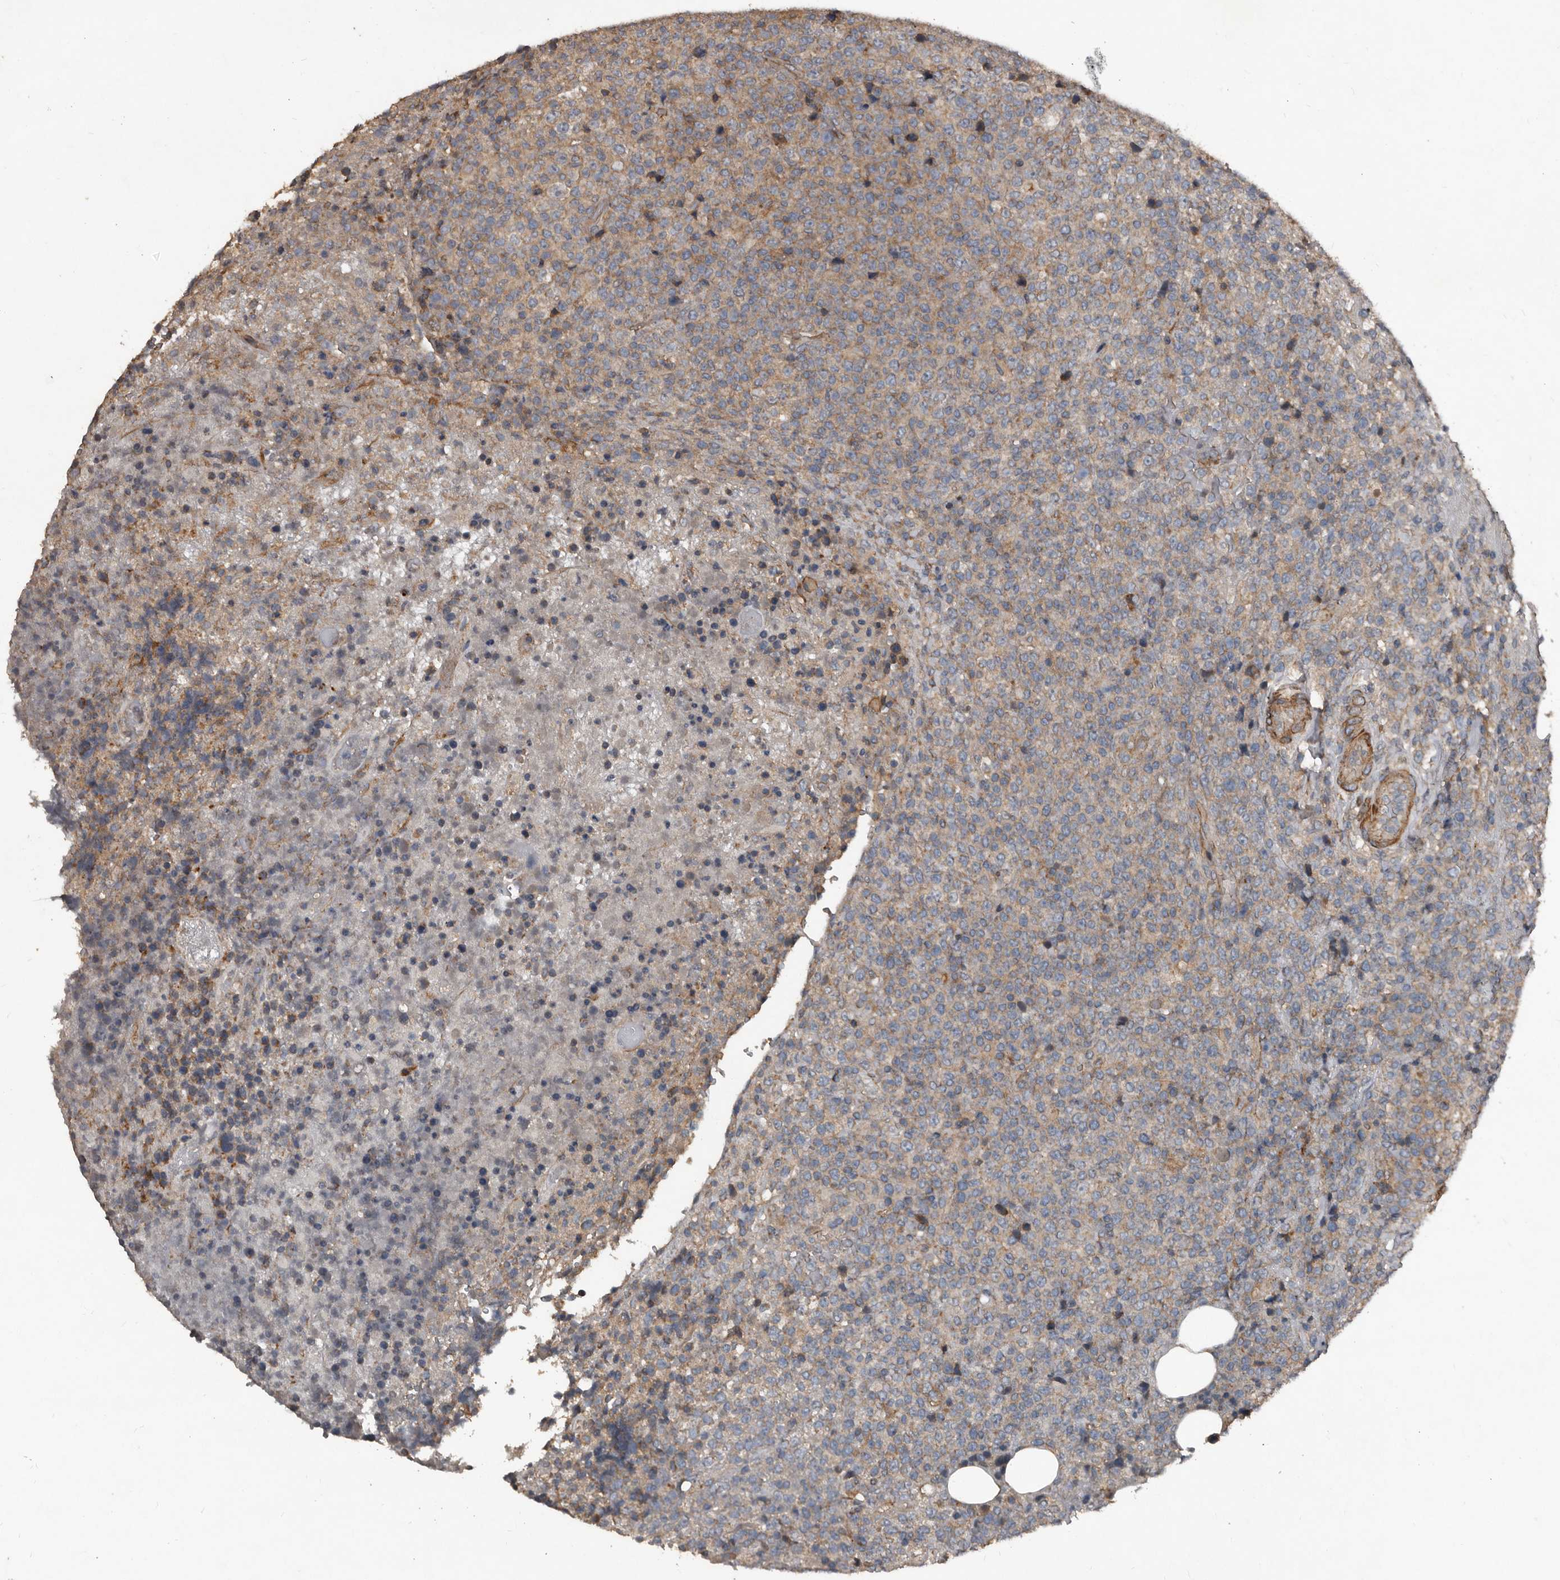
{"staining": {"intensity": "weak", "quantity": "<25%", "location": "cytoplasmic/membranous"}, "tissue": "lymphoma", "cell_type": "Tumor cells", "image_type": "cancer", "snomed": [{"axis": "morphology", "description": "Malignant lymphoma, non-Hodgkin's type, High grade"}, {"axis": "topography", "description": "Lymph node"}], "caption": "A histopathology image of human lymphoma is negative for staining in tumor cells.", "gene": "GREB1", "patient": {"sex": "male", "age": 13}}